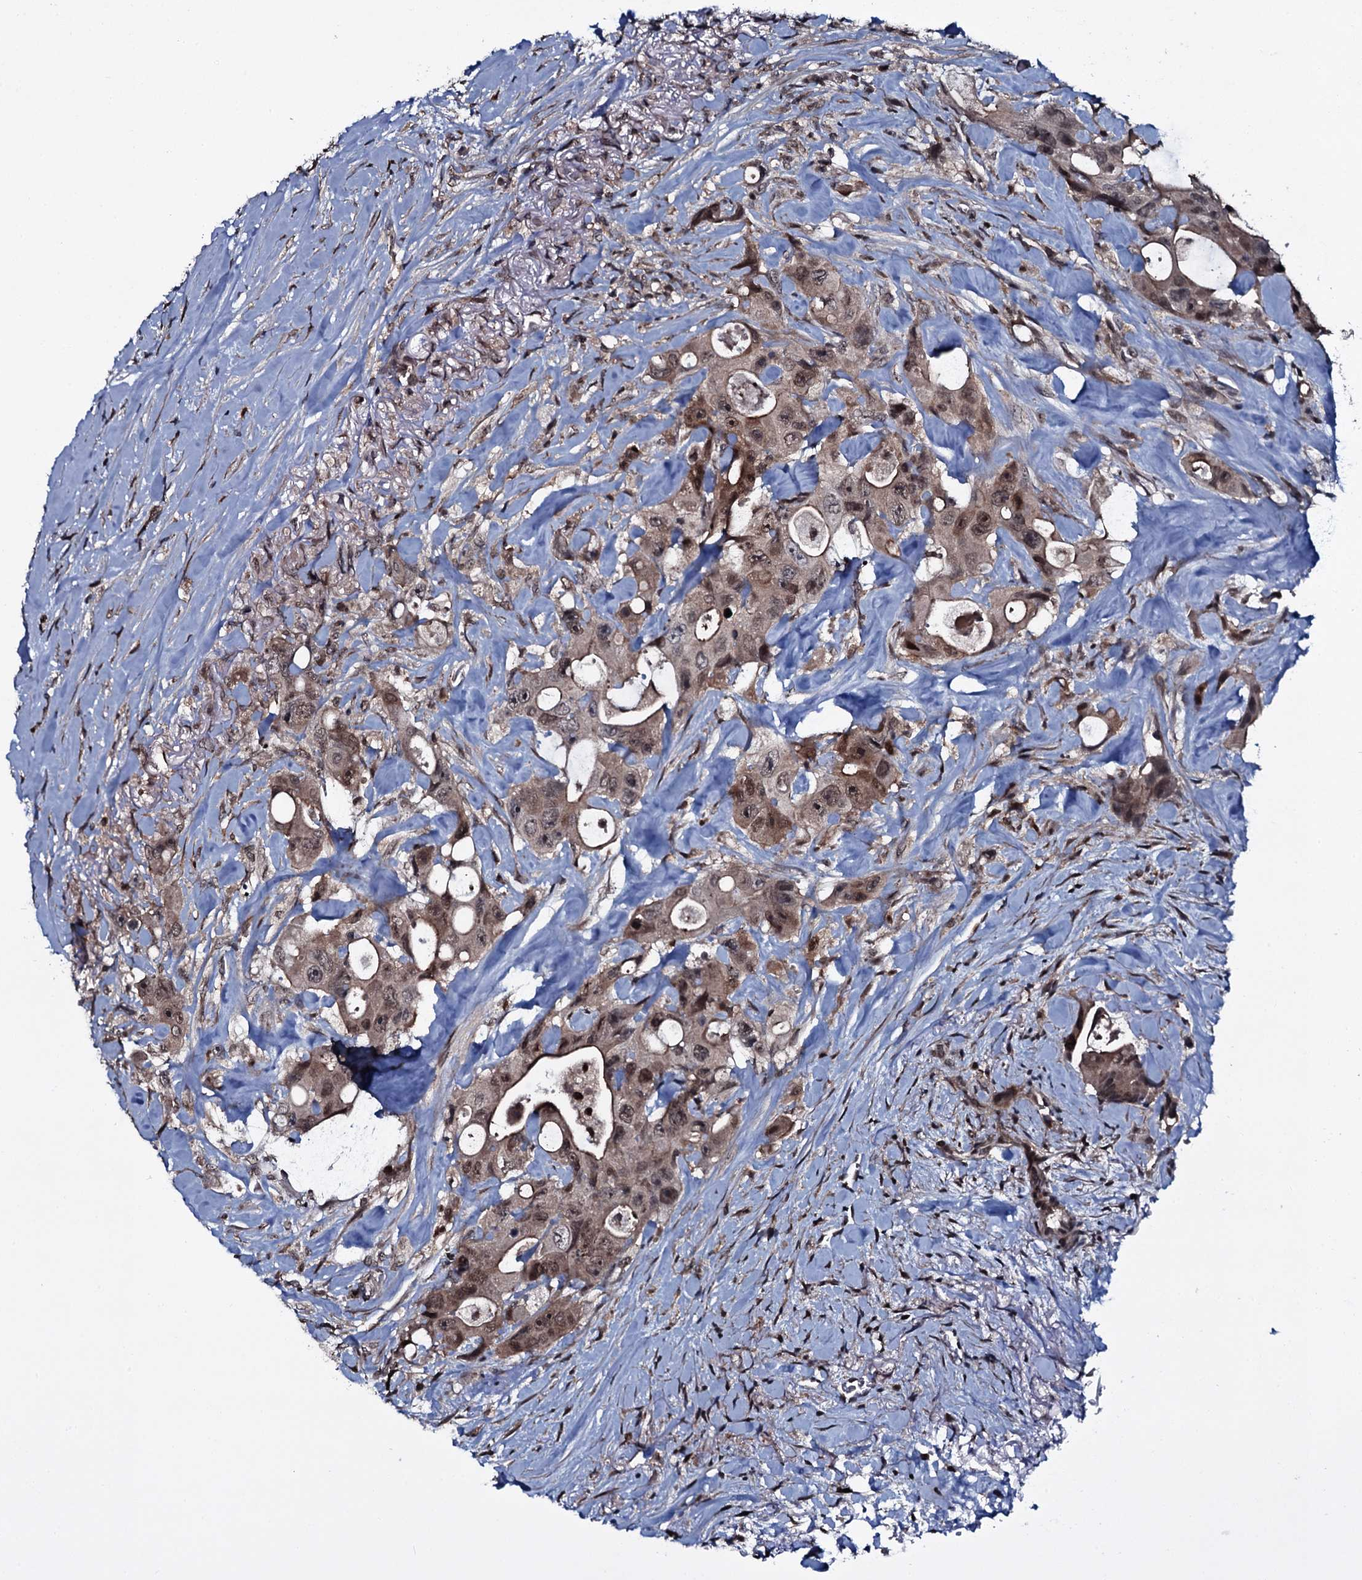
{"staining": {"intensity": "moderate", "quantity": ">75%", "location": "cytoplasmic/membranous,nuclear"}, "tissue": "colorectal cancer", "cell_type": "Tumor cells", "image_type": "cancer", "snomed": [{"axis": "morphology", "description": "Adenocarcinoma, NOS"}, {"axis": "topography", "description": "Colon"}], "caption": "Colorectal cancer tissue demonstrates moderate cytoplasmic/membranous and nuclear positivity in approximately >75% of tumor cells", "gene": "HDDC3", "patient": {"sex": "female", "age": 46}}